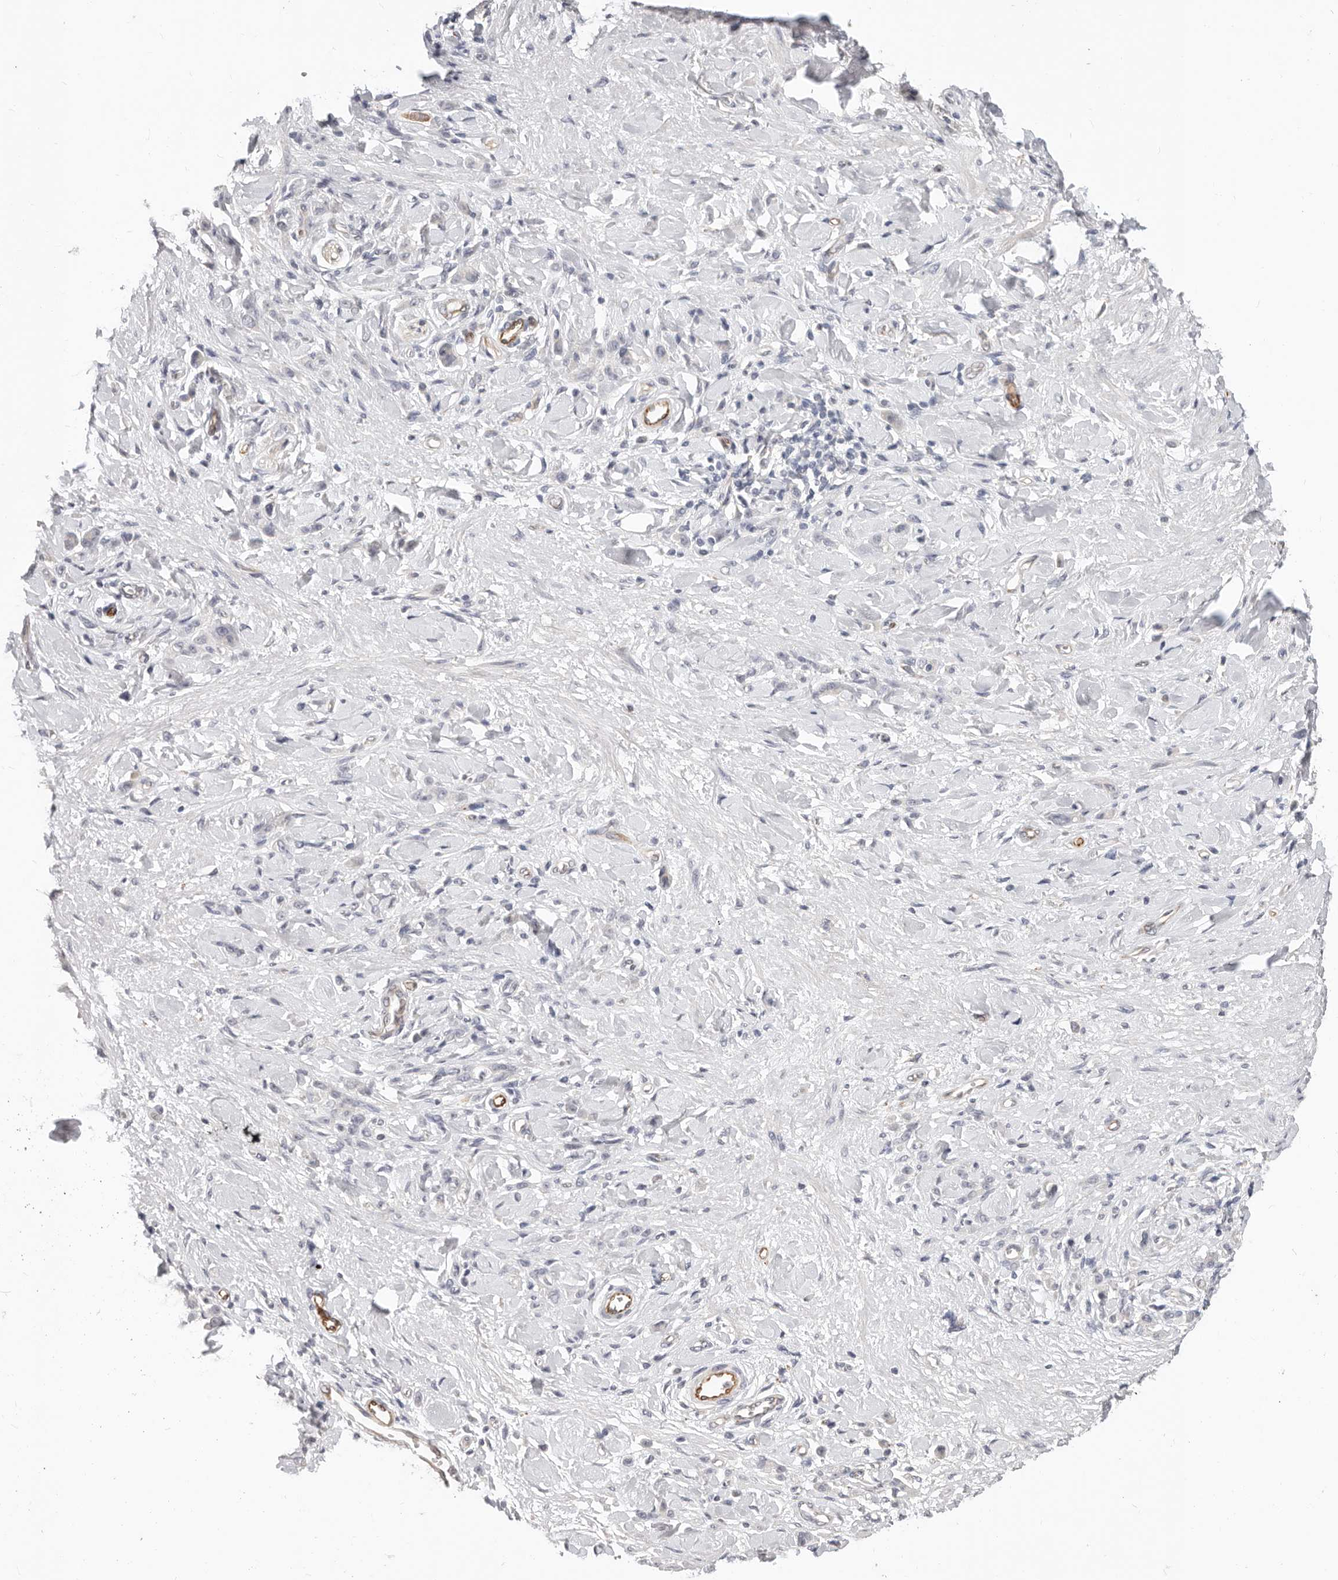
{"staining": {"intensity": "negative", "quantity": "none", "location": "none"}, "tissue": "stomach cancer", "cell_type": "Tumor cells", "image_type": "cancer", "snomed": [{"axis": "morphology", "description": "Normal tissue, NOS"}, {"axis": "morphology", "description": "Adenocarcinoma, NOS"}, {"axis": "topography", "description": "Stomach"}], "caption": "The IHC micrograph has no significant positivity in tumor cells of adenocarcinoma (stomach) tissue.", "gene": "ZRANB1", "patient": {"sex": "male", "age": 82}}